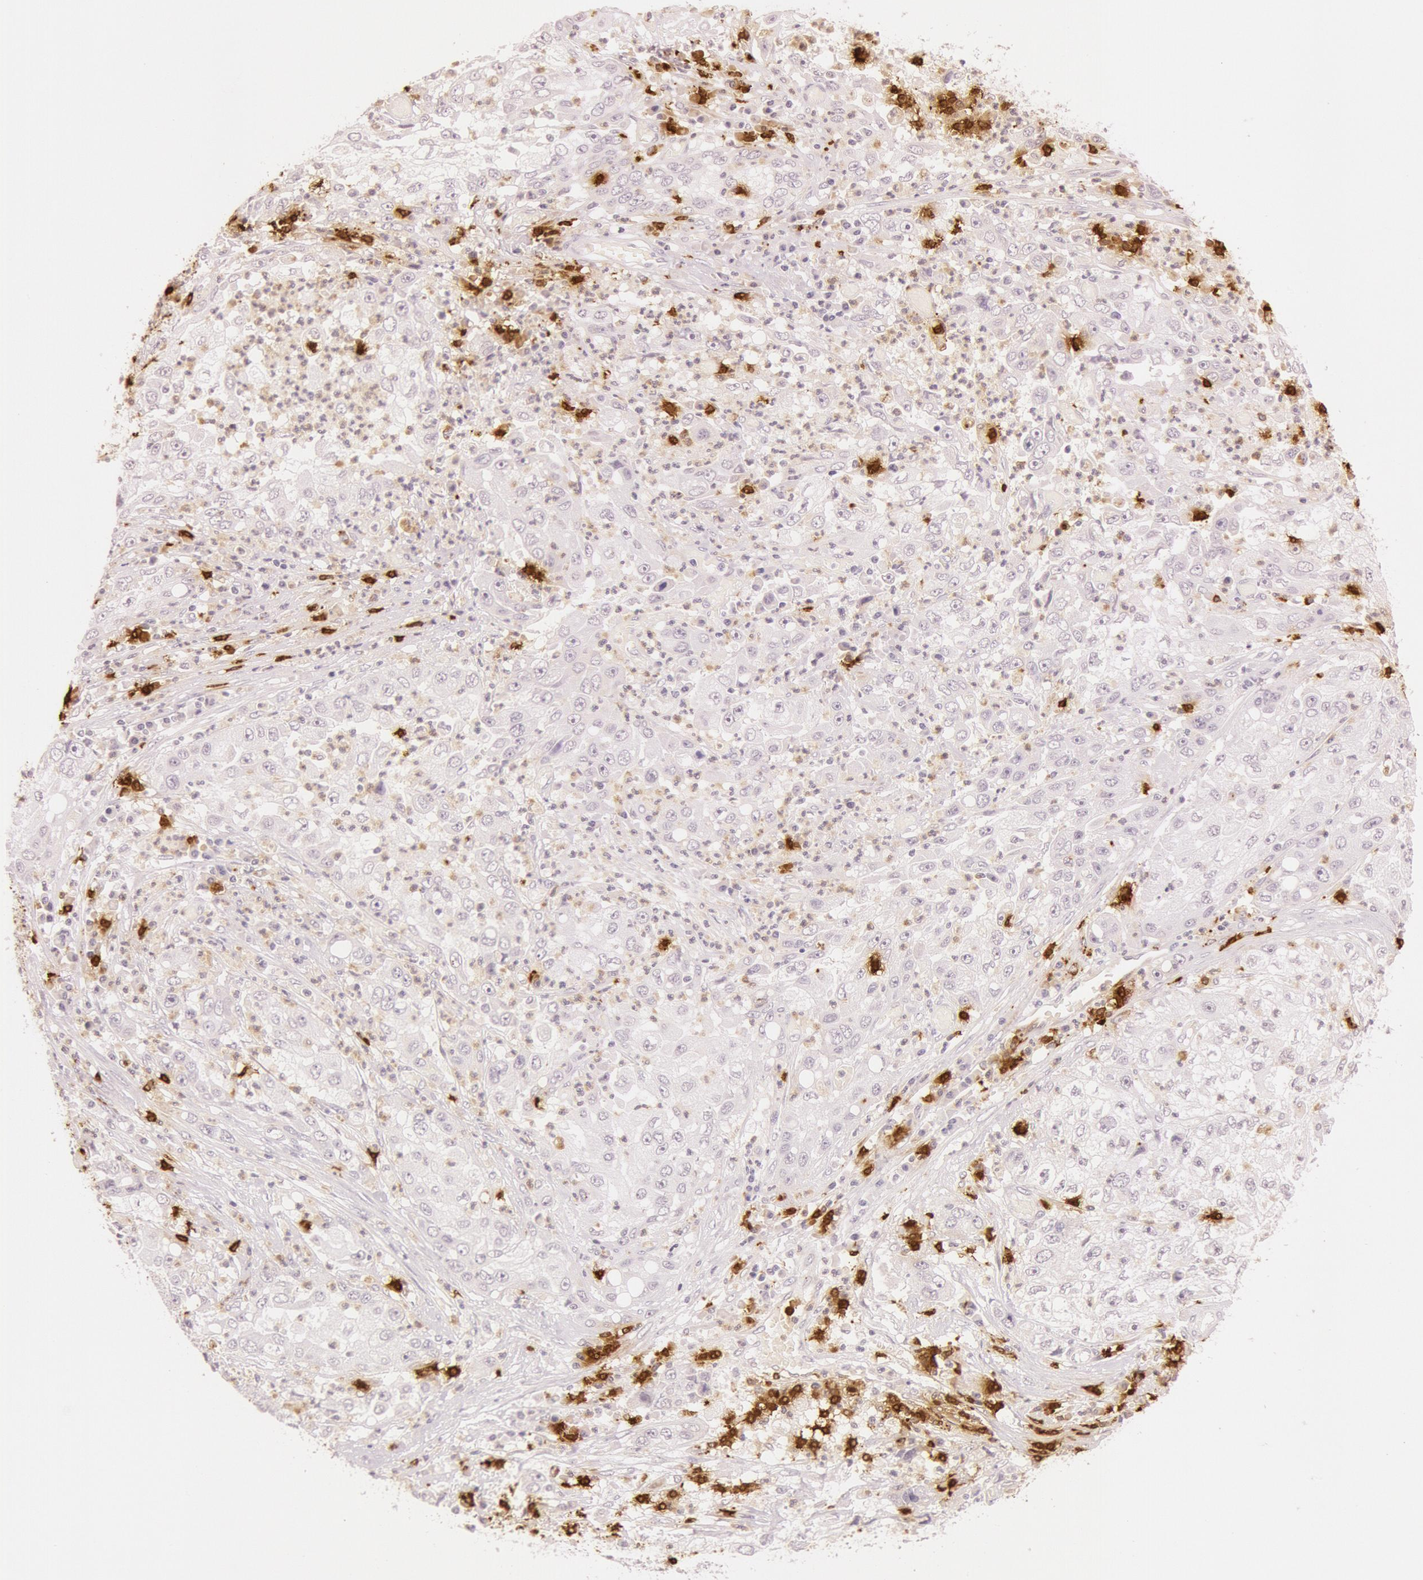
{"staining": {"intensity": "negative", "quantity": "none", "location": "none"}, "tissue": "cervical cancer", "cell_type": "Tumor cells", "image_type": "cancer", "snomed": [{"axis": "morphology", "description": "Squamous cell carcinoma, NOS"}, {"axis": "topography", "description": "Cervix"}], "caption": "The image displays no significant positivity in tumor cells of squamous cell carcinoma (cervical). Nuclei are stained in blue.", "gene": "KDM6A", "patient": {"sex": "female", "age": 36}}